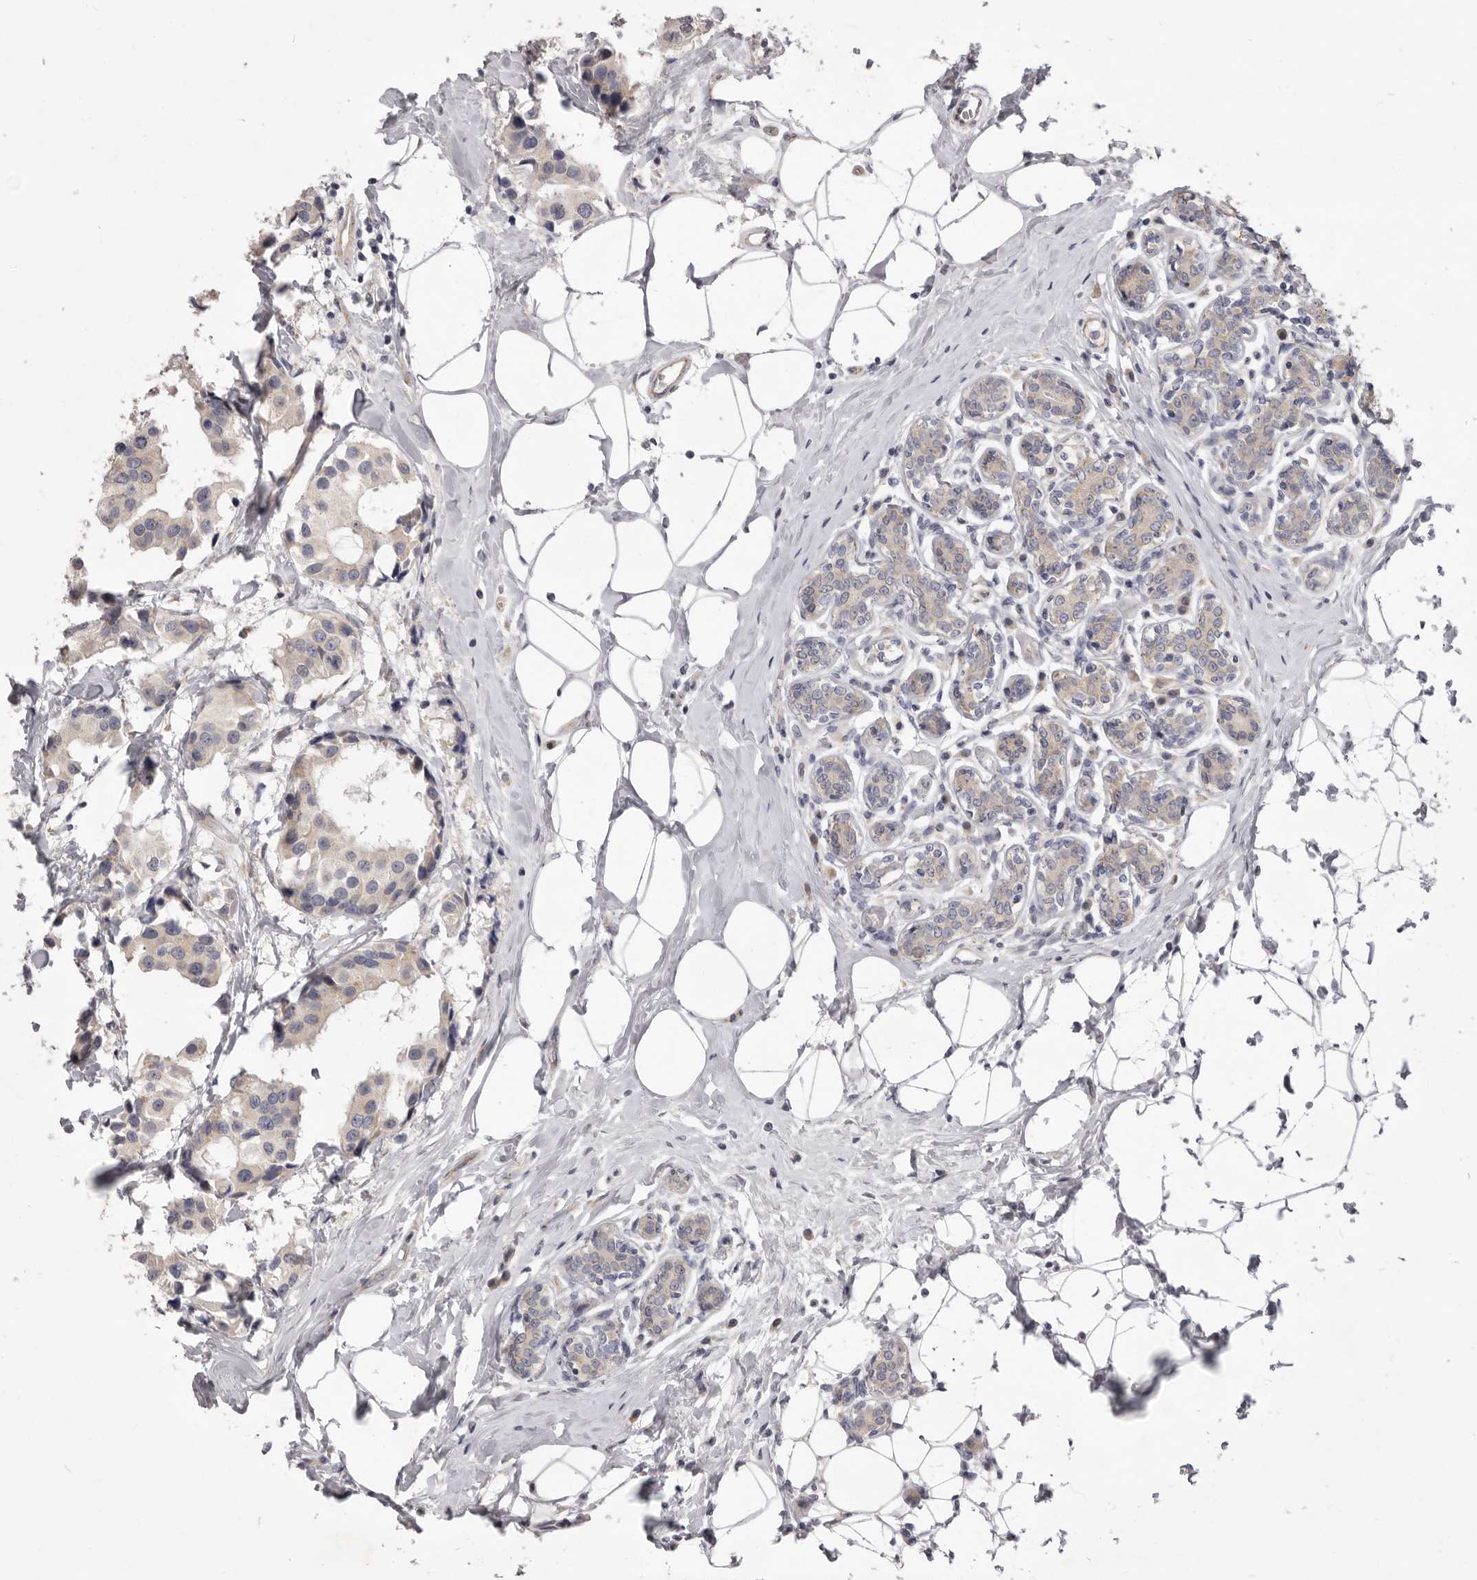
{"staining": {"intensity": "weak", "quantity": "<25%", "location": "cytoplasmic/membranous"}, "tissue": "breast cancer", "cell_type": "Tumor cells", "image_type": "cancer", "snomed": [{"axis": "morphology", "description": "Normal tissue, NOS"}, {"axis": "morphology", "description": "Duct carcinoma"}, {"axis": "topography", "description": "Breast"}], "caption": "High power microscopy image of an immunohistochemistry (IHC) micrograph of breast cancer (intraductal carcinoma), revealing no significant staining in tumor cells.", "gene": "TBC1D8B", "patient": {"sex": "female", "age": 39}}